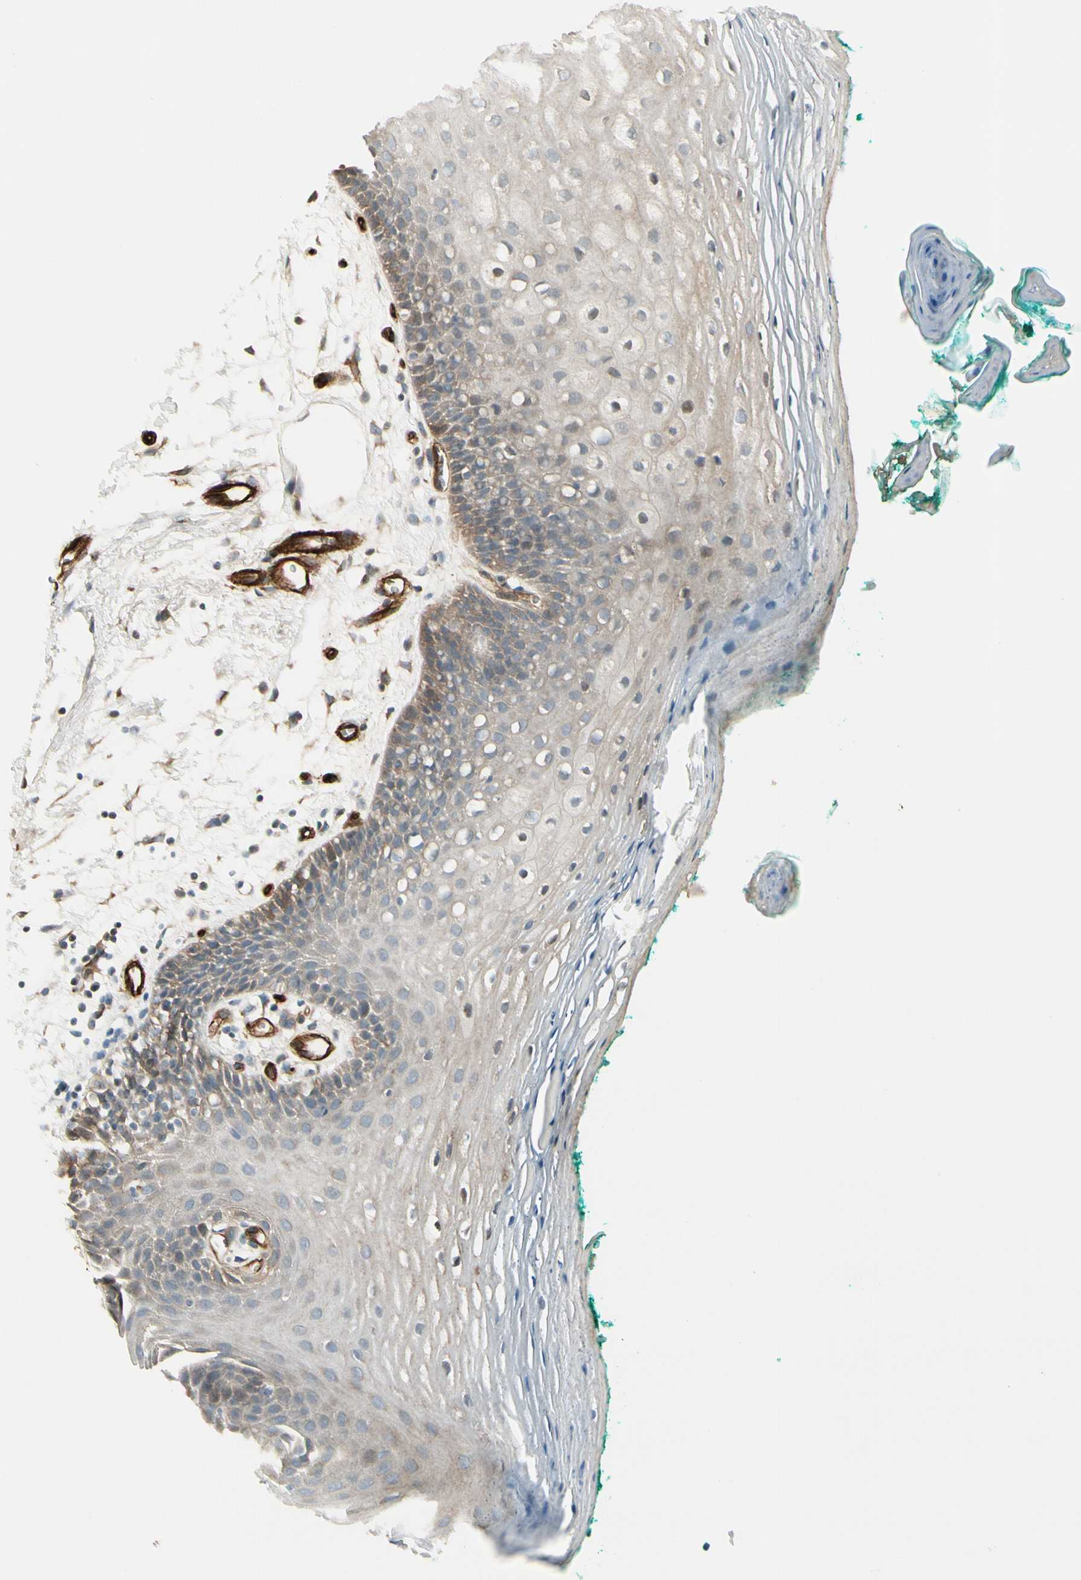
{"staining": {"intensity": "moderate", "quantity": "<25%", "location": "cytoplasmic/membranous"}, "tissue": "oral mucosa", "cell_type": "Squamous epithelial cells", "image_type": "normal", "snomed": [{"axis": "morphology", "description": "Normal tissue, NOS"}, {"axis": "topography", "description": "Skeletal muscle"}, {"axis": "topography", "description": "Oral tissue"}, {"axis": "topography", "description": "Peripheral nerve tissue"}], "caption": "Moderate cytoplasmic/membranous staining for a protein is present in about <25% of squamous epithelial cells of normal oral mucosa using immunohistochemistry.", "gene": "MCAM", "patient": {"sex": "female", "age": 84}}